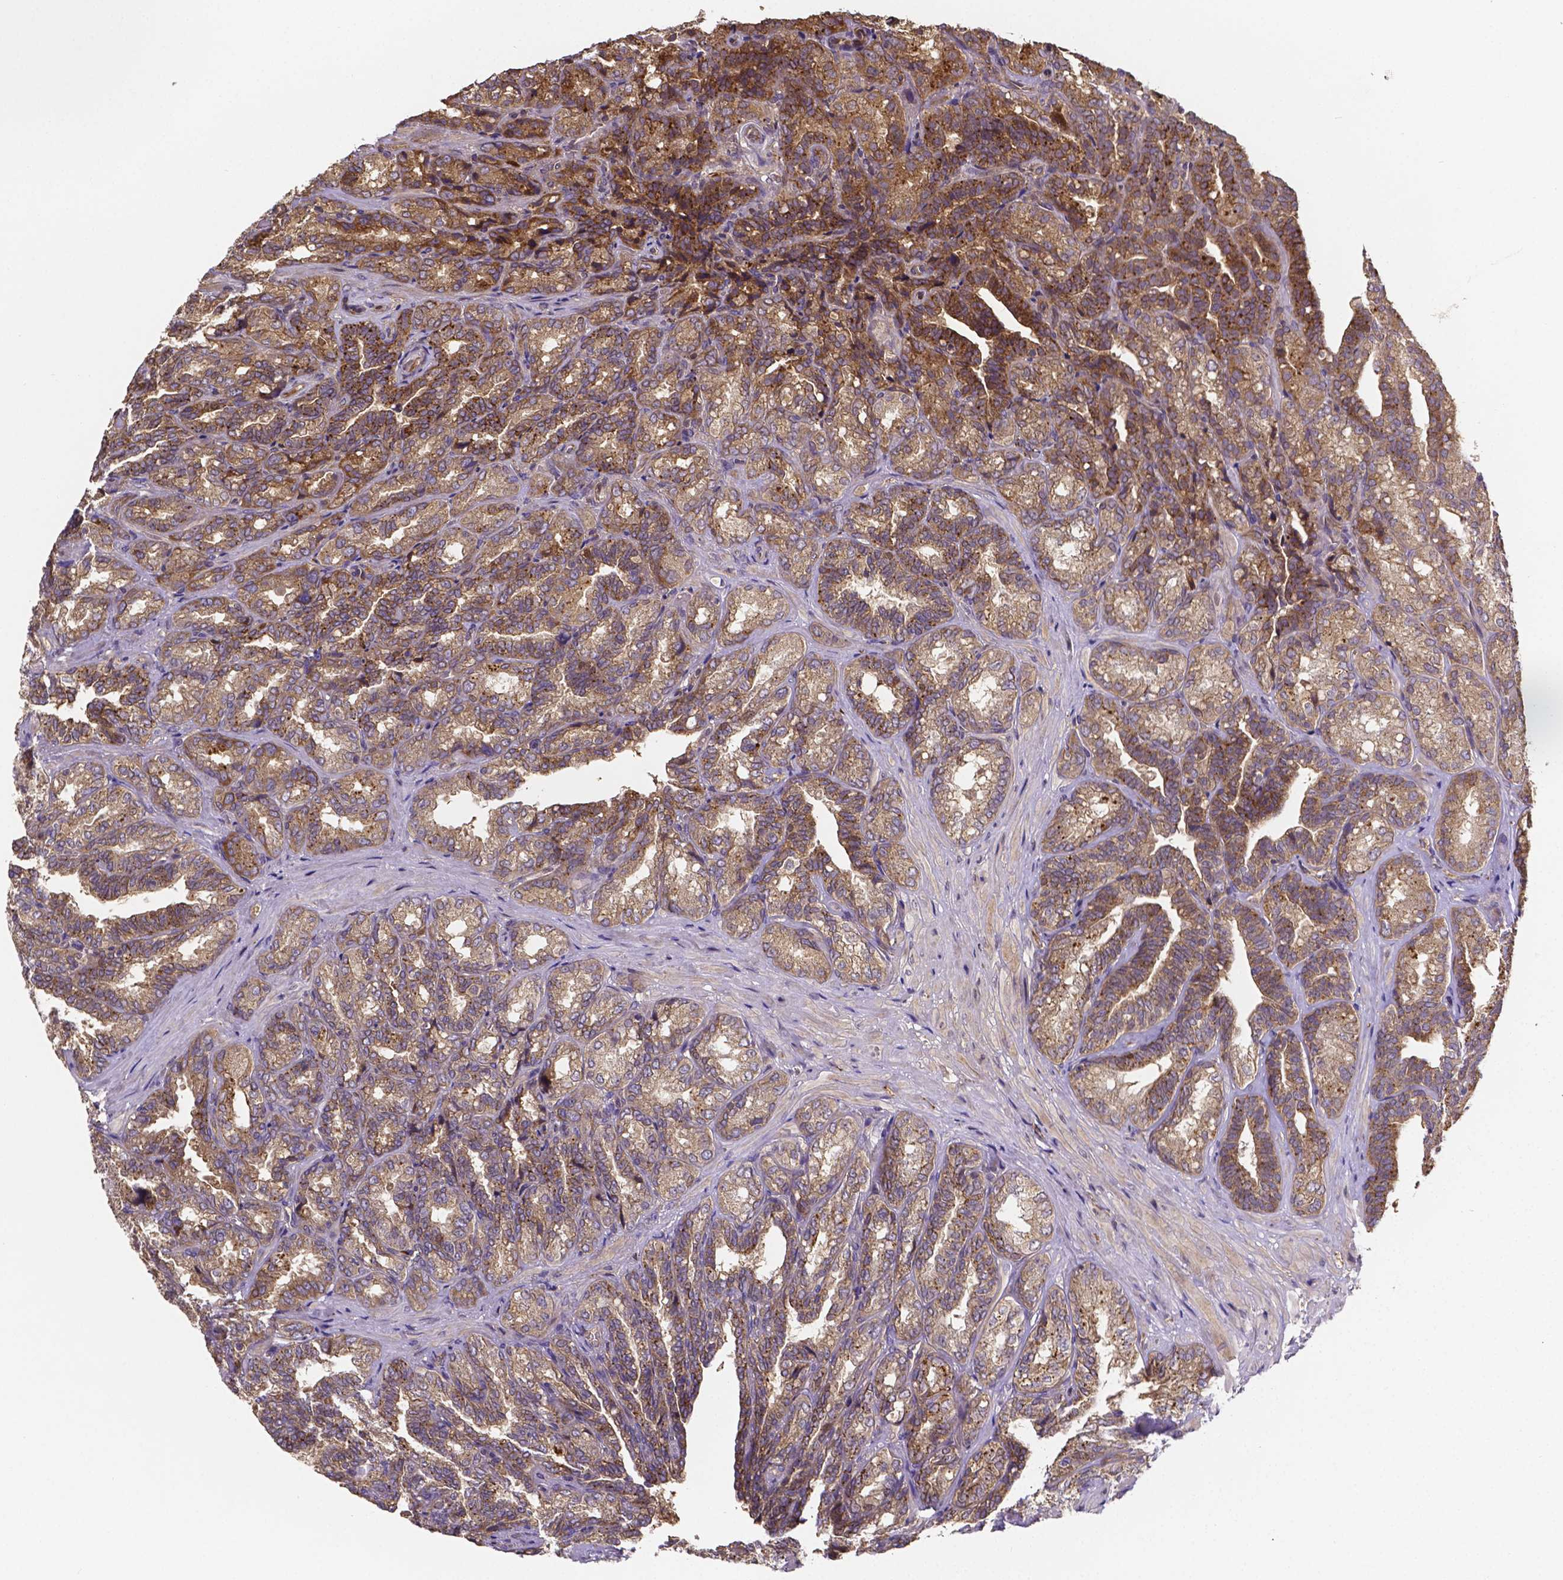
{"staining": {"intensity": "moderate", "quantity": ">75%", "location": "cytoplasmic/membranous"}, "tissue": "seminal vesicle", "cell_type": "Glandular cells", "image_type": "normal", "snomed": [{"axis": "morphology", "description": "Normal tissue, NOS"}, {"axis": "topography", "description": "Seminal veicle"}], "caption": "Protein expression analysis of normal seminal vesicle reveals moderate cytoplasmic/membranous expression in approximately >75% of glandular cells. (DAB IHC, brown staining for protein, blue staining for nuclei).", "gene": "RNF123", "patient": {"sex": "male", "age": 68}}